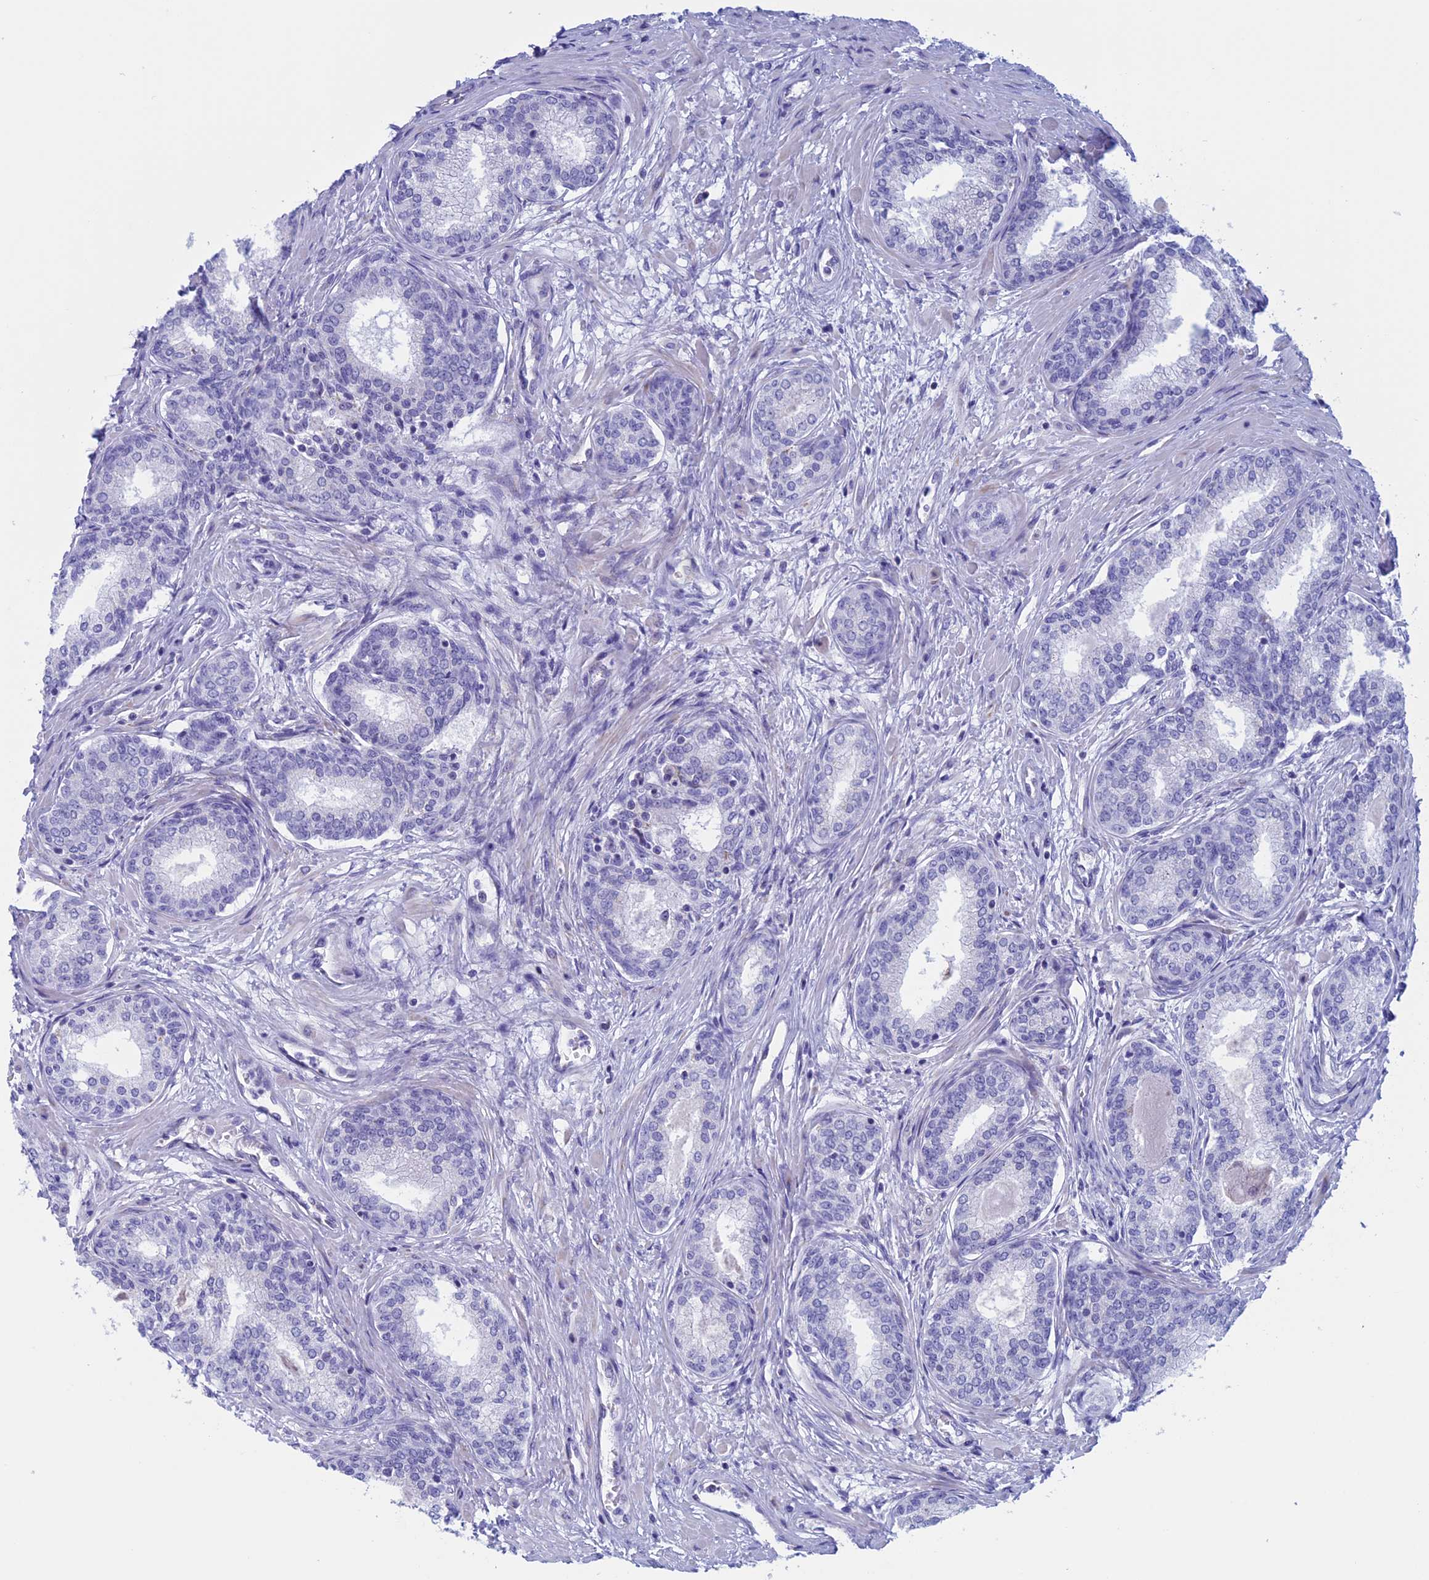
{"staining": {"intensity": "negative", "quantity": "none", "location": "none"}, "tissue": "prostate cancer", "cell_type": "Tumor cells", "image_type": "cancer", "snomed": [{"axis": "morphology", "description": "Adenocarcinoma, High grade"}, {"axis": "topography", "description": "Prostate"}], "caption": "Immunohistochemistry photomicrograph of human prostate adenocarcinoma (high-grade) stained for a protein (brown), which displays no positivity in tumor cells. (Immunohistochemistry (ihc), brightfield microscopy, high magnification).", "gene": "NDUFB9", "patient": {"sex": "male", "age": 67}}